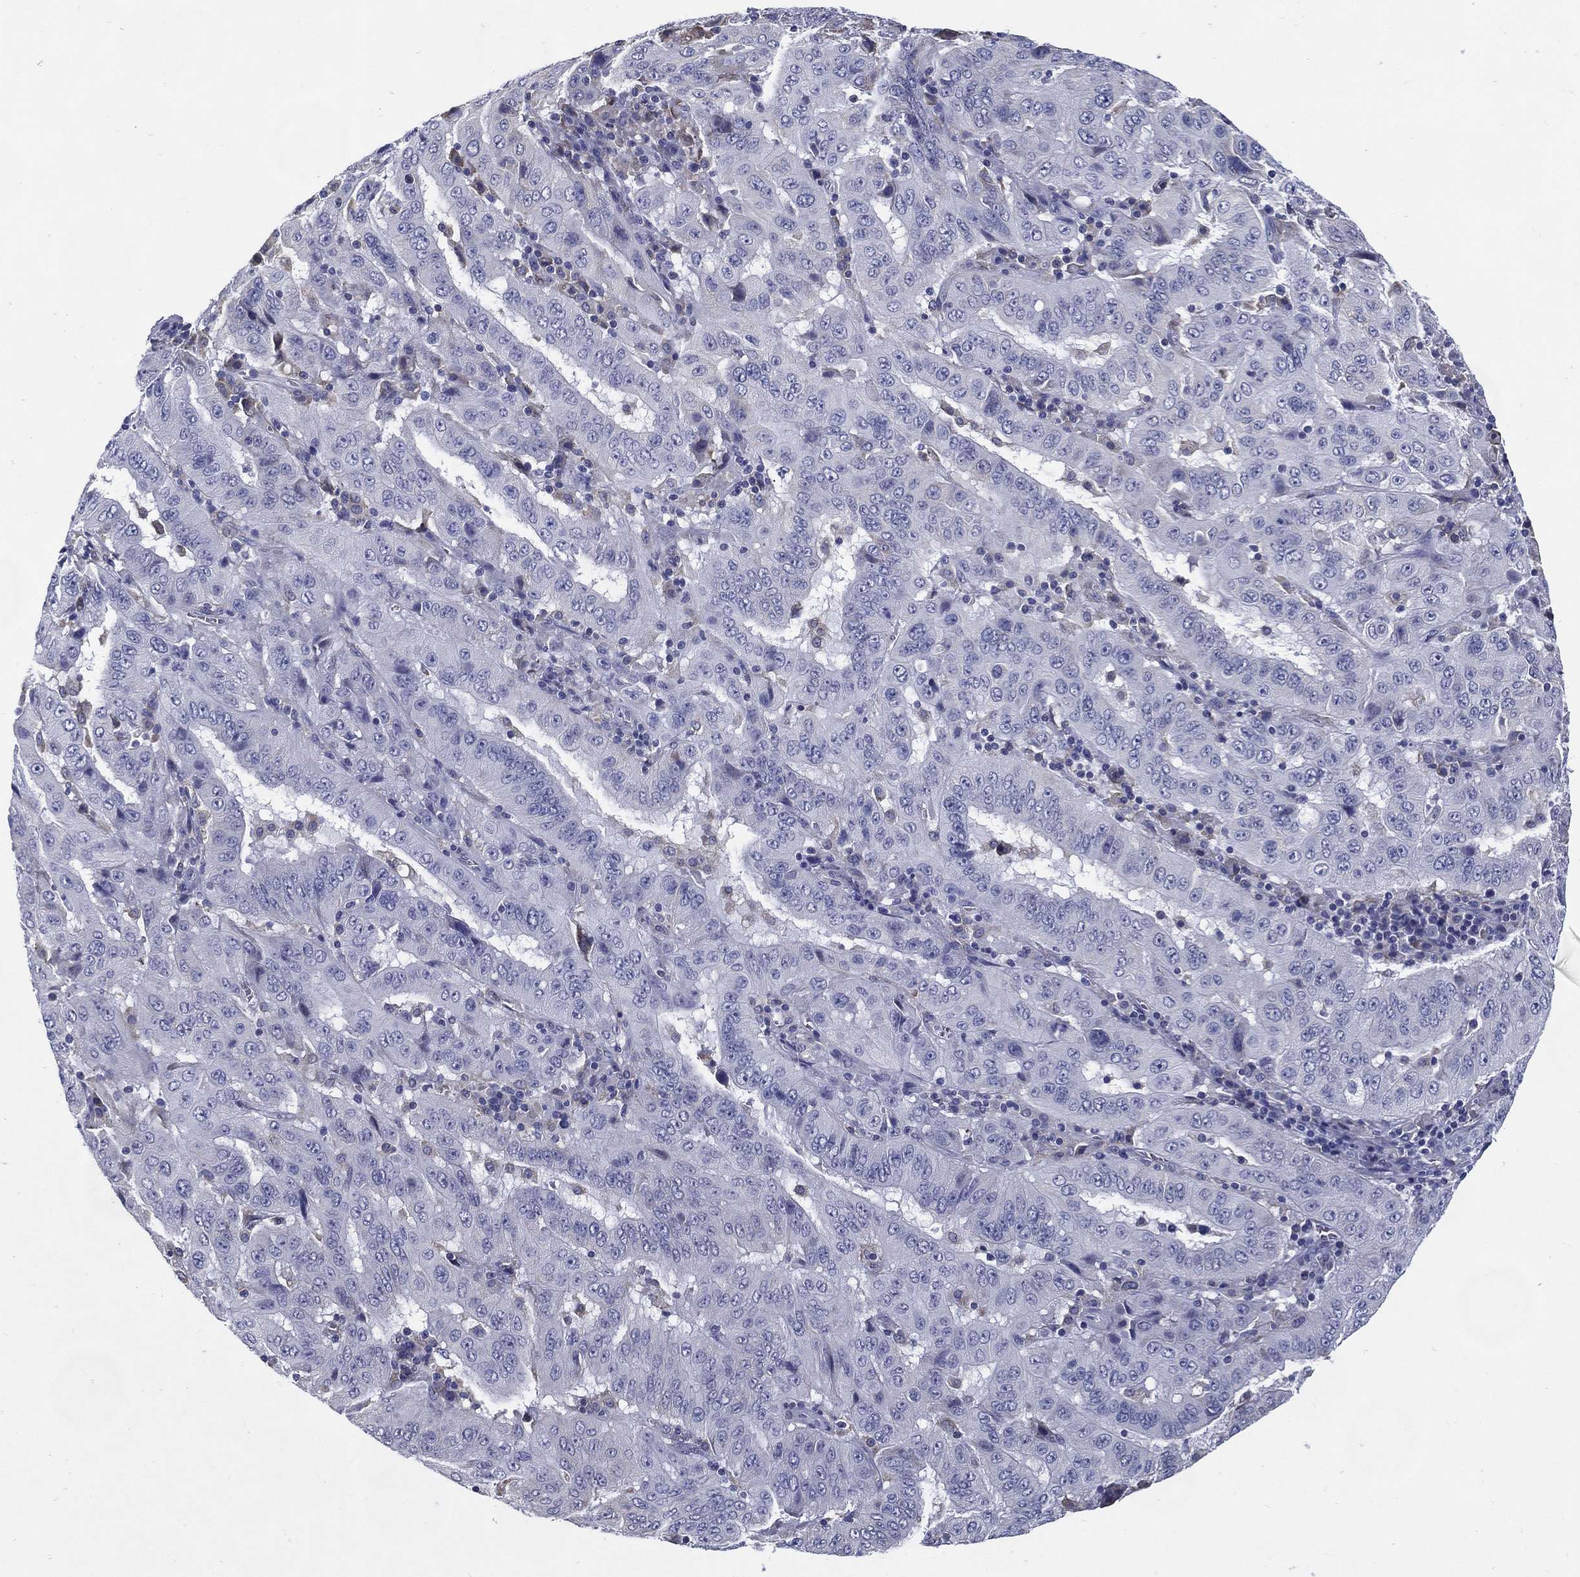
{"staining": {"intensity": "negative", "quantity": "none", "location": "none"}, "tissue": "pancreatic cancer", "cell_type": "Tumor cells", "image_type": "cancer", "snomed": [{"axis": "morphology", "description": "Adenocarcinoma, NOS"}, {"axis": "topography", "description": "Pancreas"}], "caption": "Adenocarcinoma (pancreatic) stained for a protein using IHC exhibits no positivity tumor cells.", "gene": "C19orf18", "patient": {"sex": "male", "age": 63}}